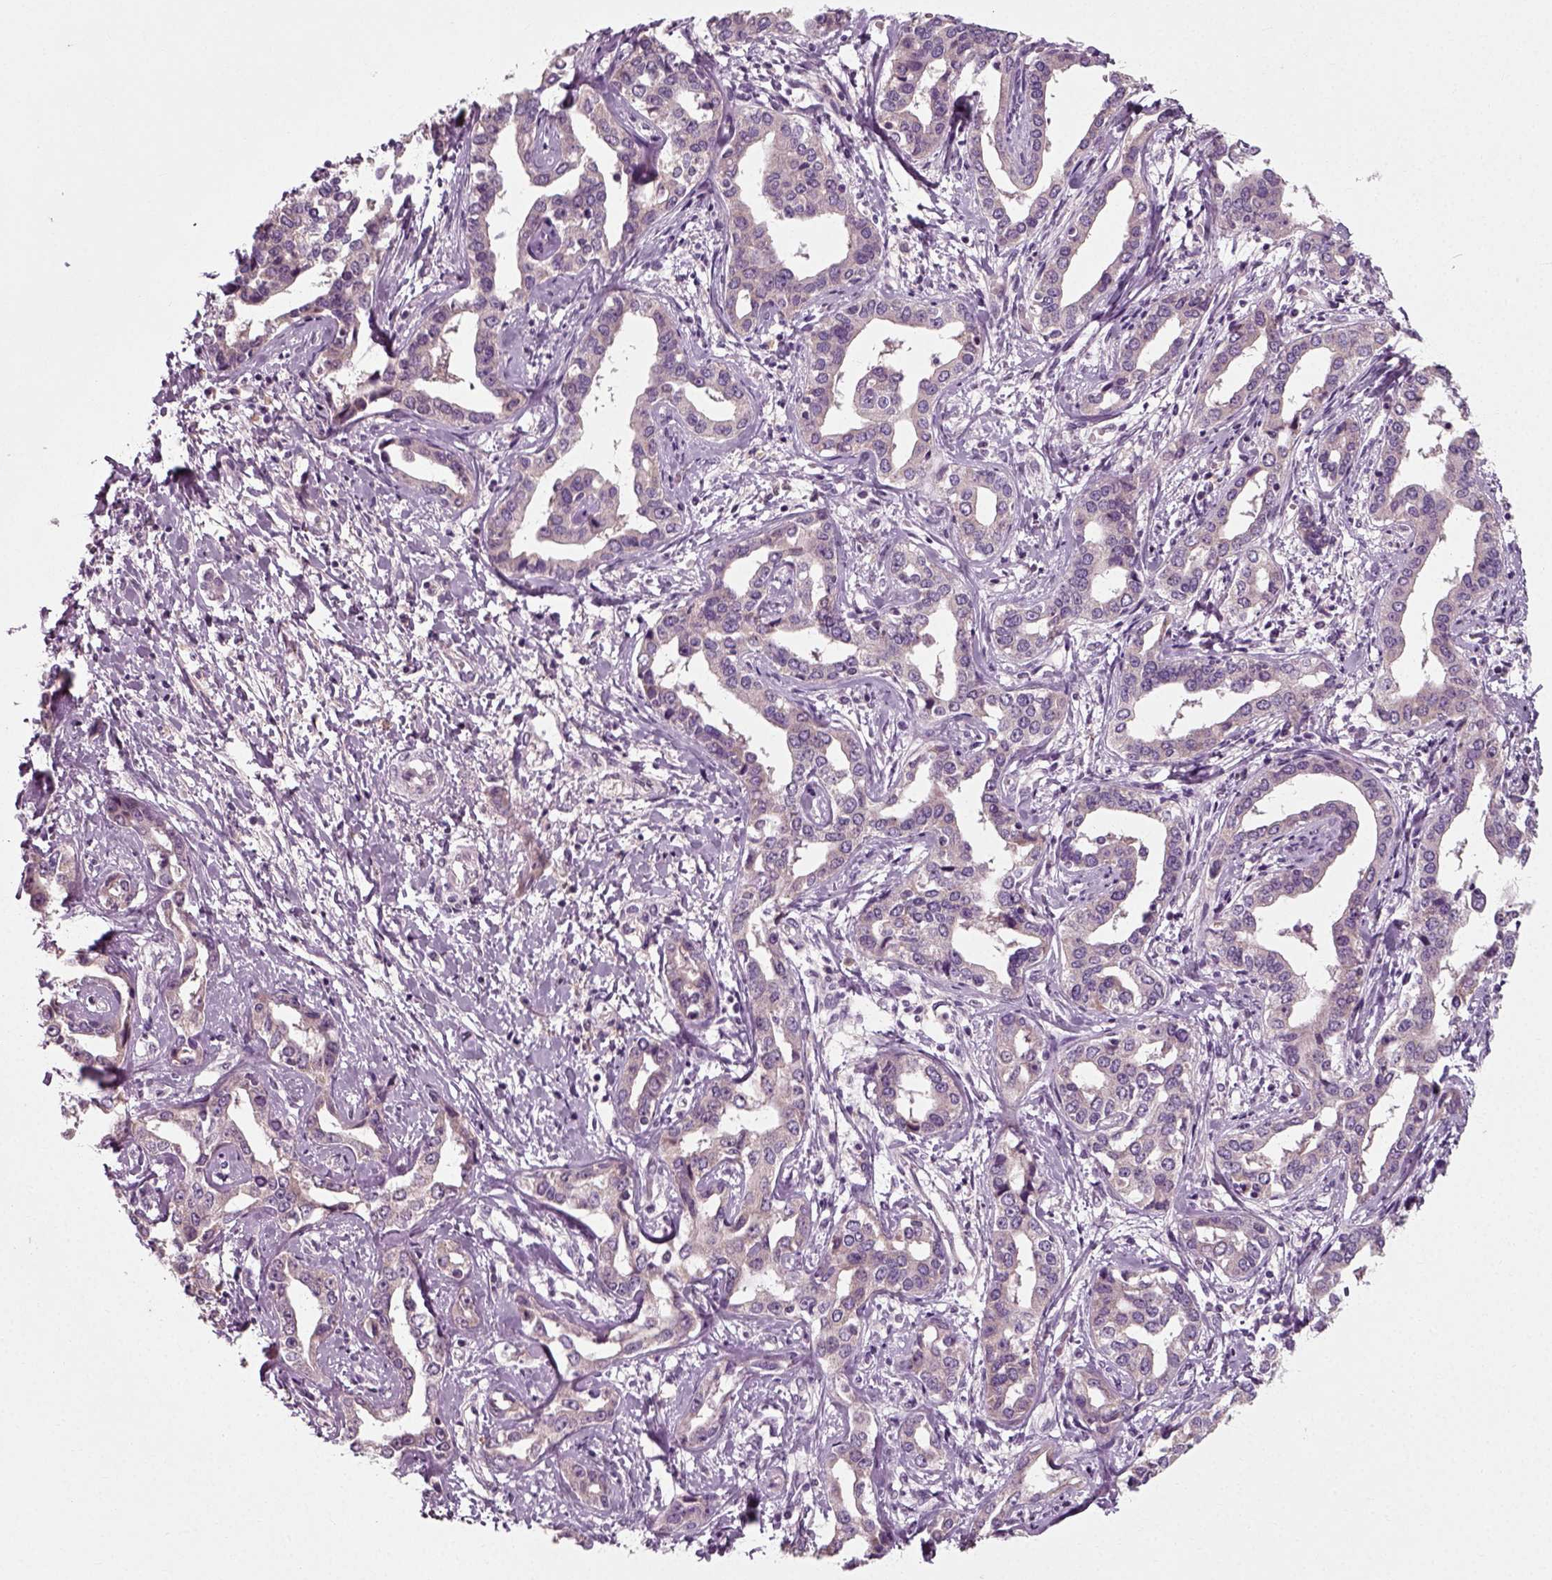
{"staining": {"intensity": "weak", "quantity": "<25%", "location": "cytoplasmic/membranous"}, "tissue": "liver cancer", "cell_type": "Tumor cells", "image_type": "cancer", "snomed": [{"axis": "morphology", "description": "Cholangiocarcinoma"}, {"axis": "topography", "description": "Liver"}], "caption": "Immunohistochemistry image of human liver cholangiocarcinoma stained for a protein (brown), which demonstrates no expression in tumor cells. The staining was performed using DAB (3,3'-diaminobenzidine) to visualize the protein expression in brown, while the nuclei were stained in blue with hematoxylin (Magnification: 20x).", "gene": "RND2", "patient": {"sex": "male", "age": 59}}